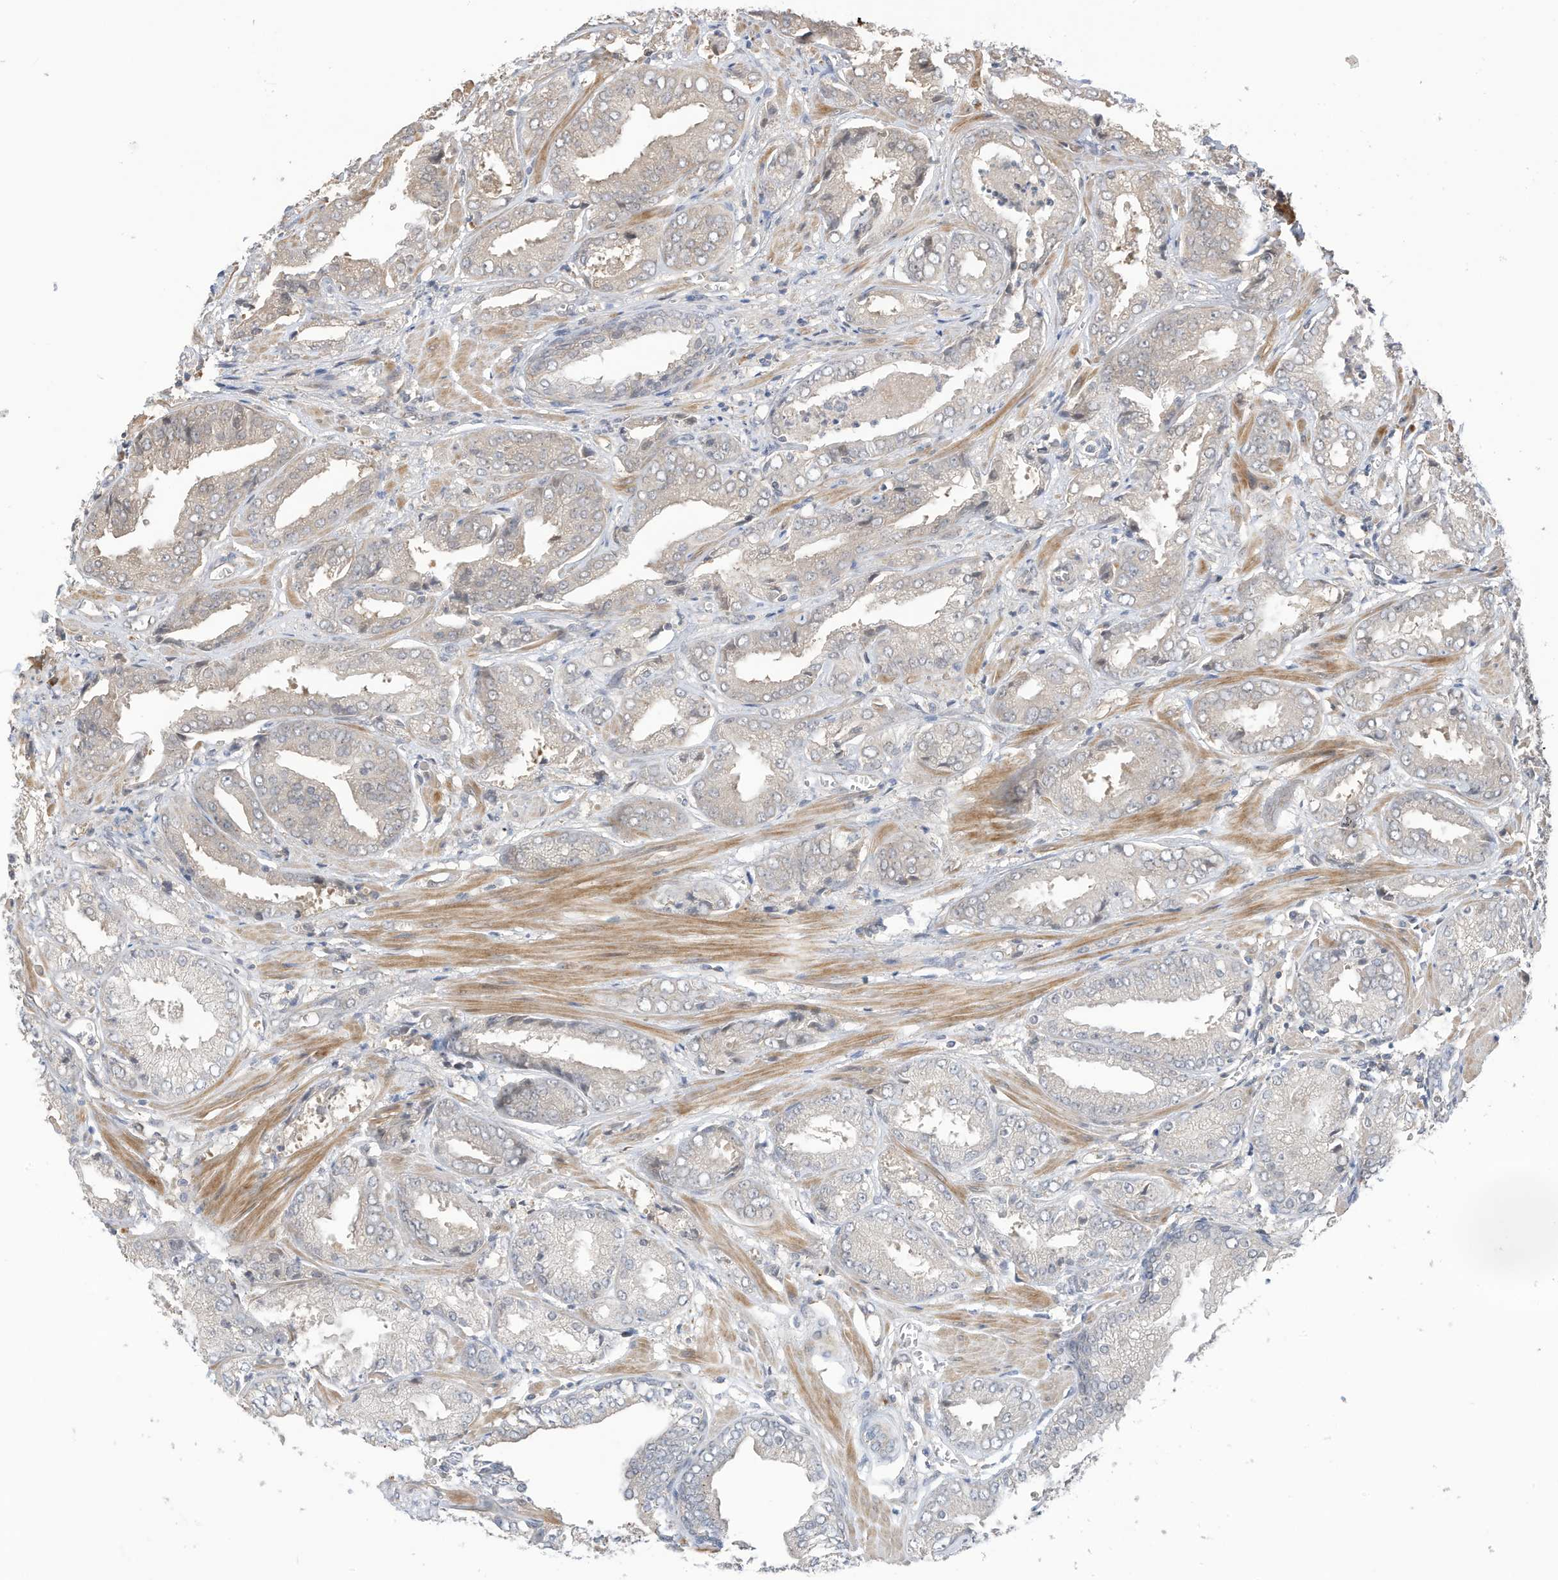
{"staining": {"intensity": "negative", "quantity": "none", "location": "none"}, "tissue": "prostate cancer", "cell_type": "Tumor cells", "image_type": "cancer", "snomed": [{"axis": "morphology", "description": "Adenocarcinoma, Low grade"}, {"axis": "topography", "description": "Prostate"}], "caption": "Immunohistochemistry (IHC) micrograph of human prostate cancer stained for a protein (brown), which exhibits no expression in tumor cells. (Brightfield microscopy of DAB (3,3'-diaminobenzidine) immunohistochemistry (IHC) at high magnification).", "gene": "REC8", "patient": {"sex": "male", "age": 67}}